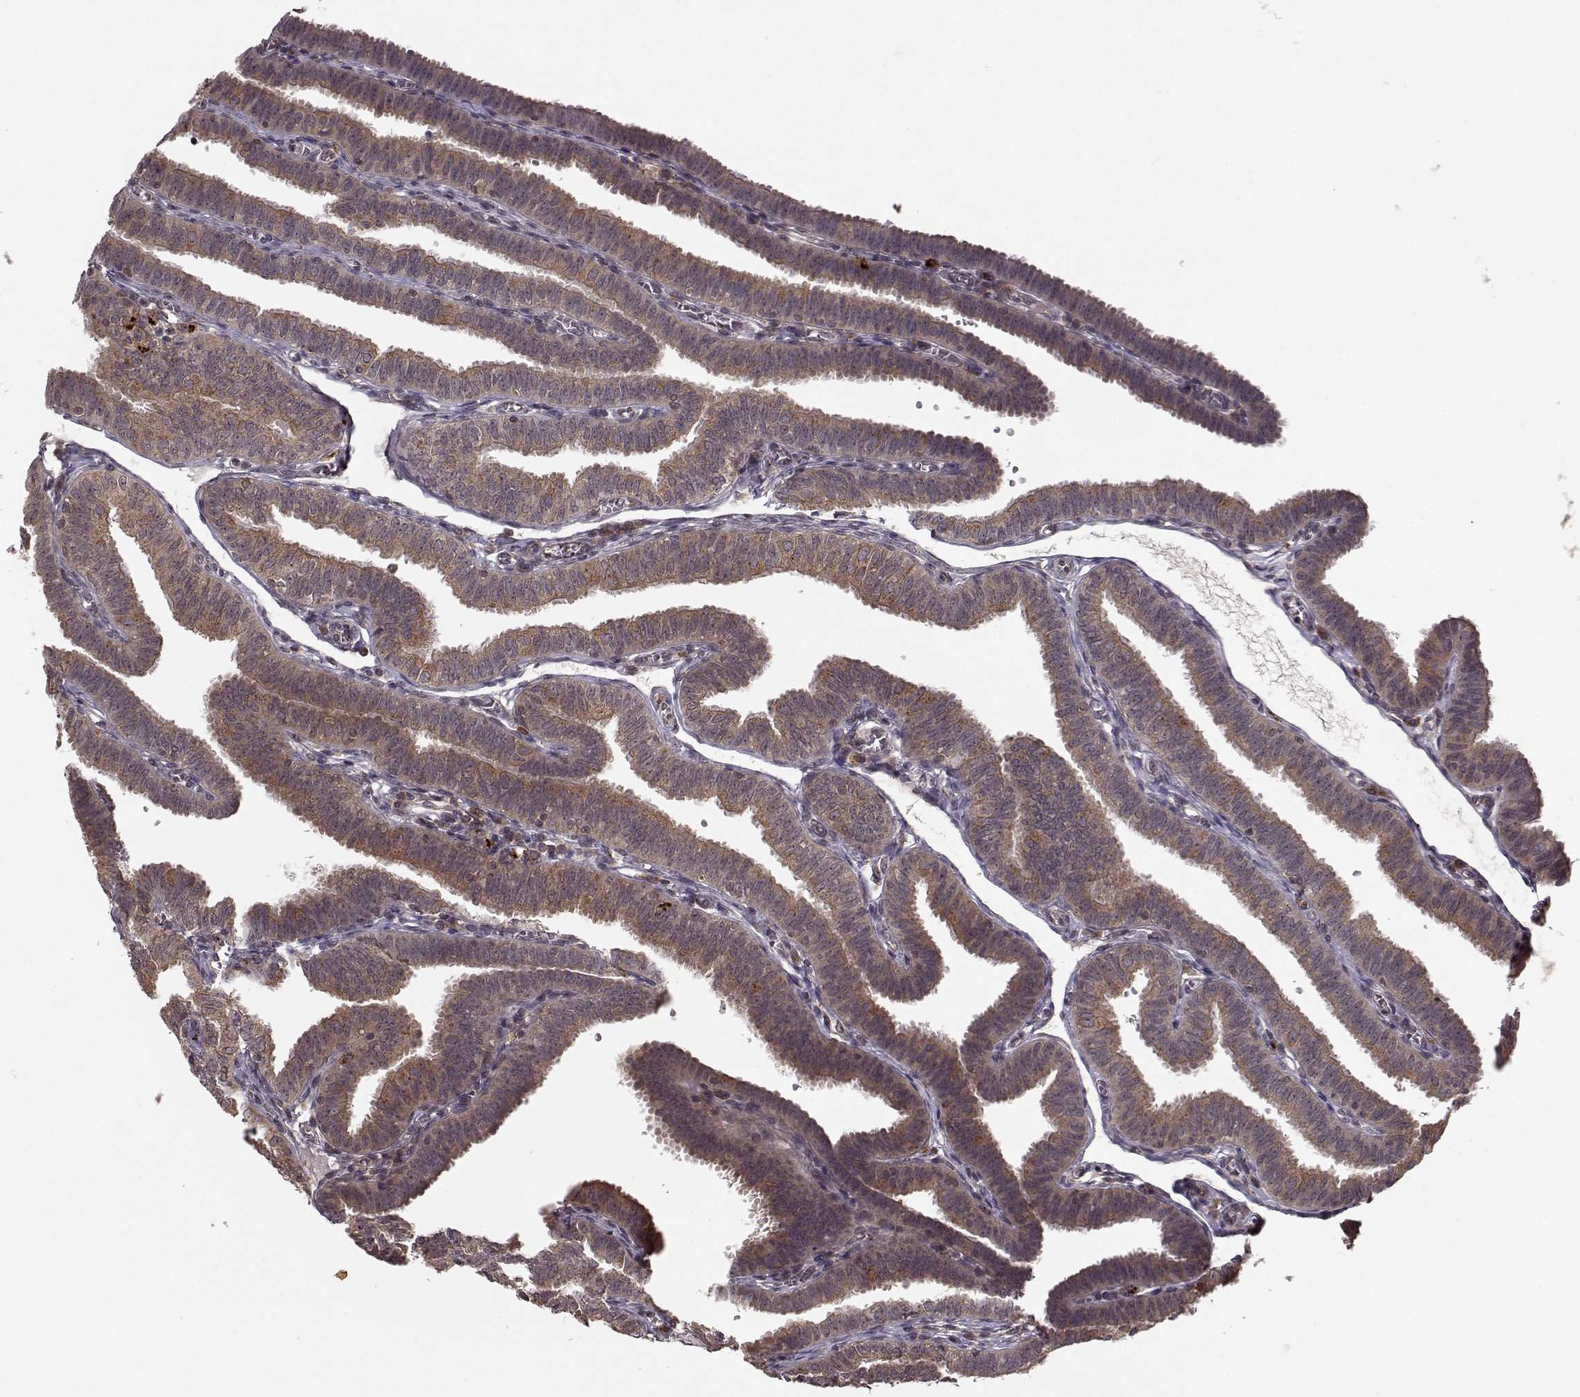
{"staining": {"intensity": "moderate", "quantity": ">75%", "location": "cytoplasmic/membranous"}, "tissue": "fallopian tube", "cell_type": "Glandular cells", "image_type": "normal", "snomed": [{"axis": "morphology", "description": "Normal tissue, NOS"}, {"axis": "topography", "description": "Fallopian tube"}], "caption": "Fallopian tube stained with DAB immunohistochemistry (IHC) demonstrates medium levels of moderate cytoplasmic/membranous staining in approximately >75% of glandular cells. The staining was performed using DAB to visualize the protein expression in brown, while the nuclei were stained in blue with hematoxylin (Magnification: 20x).", "gene": "YIPF5", "patient": {"sex": "female", "age": 25}}